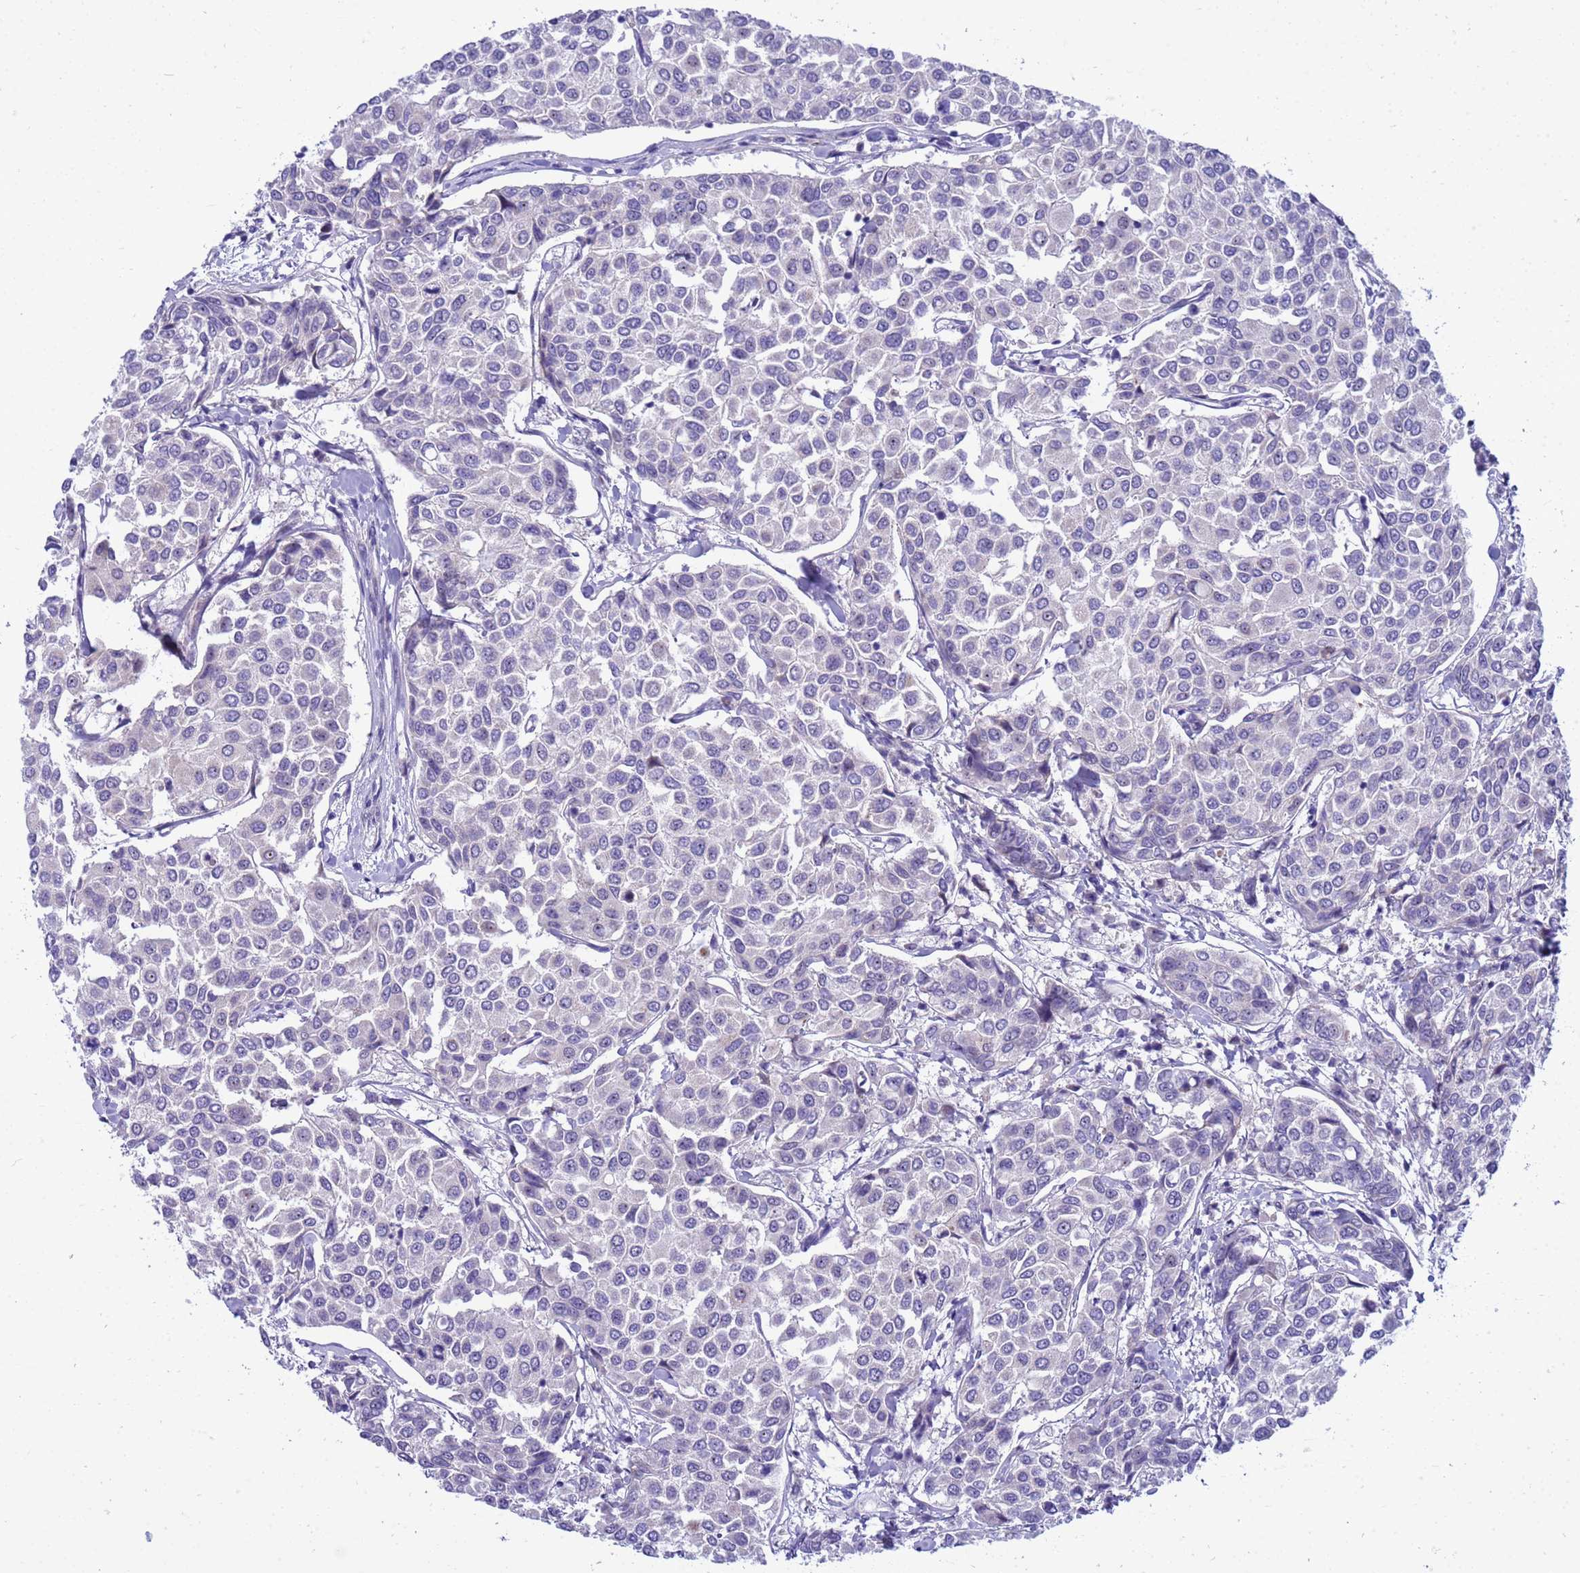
{"staining": {"intensity": "negative", "quantity": "none", "location": "none"}, "tissue": "breast cancer", "cell_type": "Tumor cells", "image_type": "cancer", "snomed": [{"axis": "morphology", "description": "Duct carcinoma"}, {"axis": "topography", "description": "Breast"}], "caption": "Tumor cells are negative for brown protein staining in invasive ductal carcinoma (breast). (IHC, brightfield microscopy, high magnification).", "gene": "LRATD1", "patient": {"sex": "female", "age": 55}}